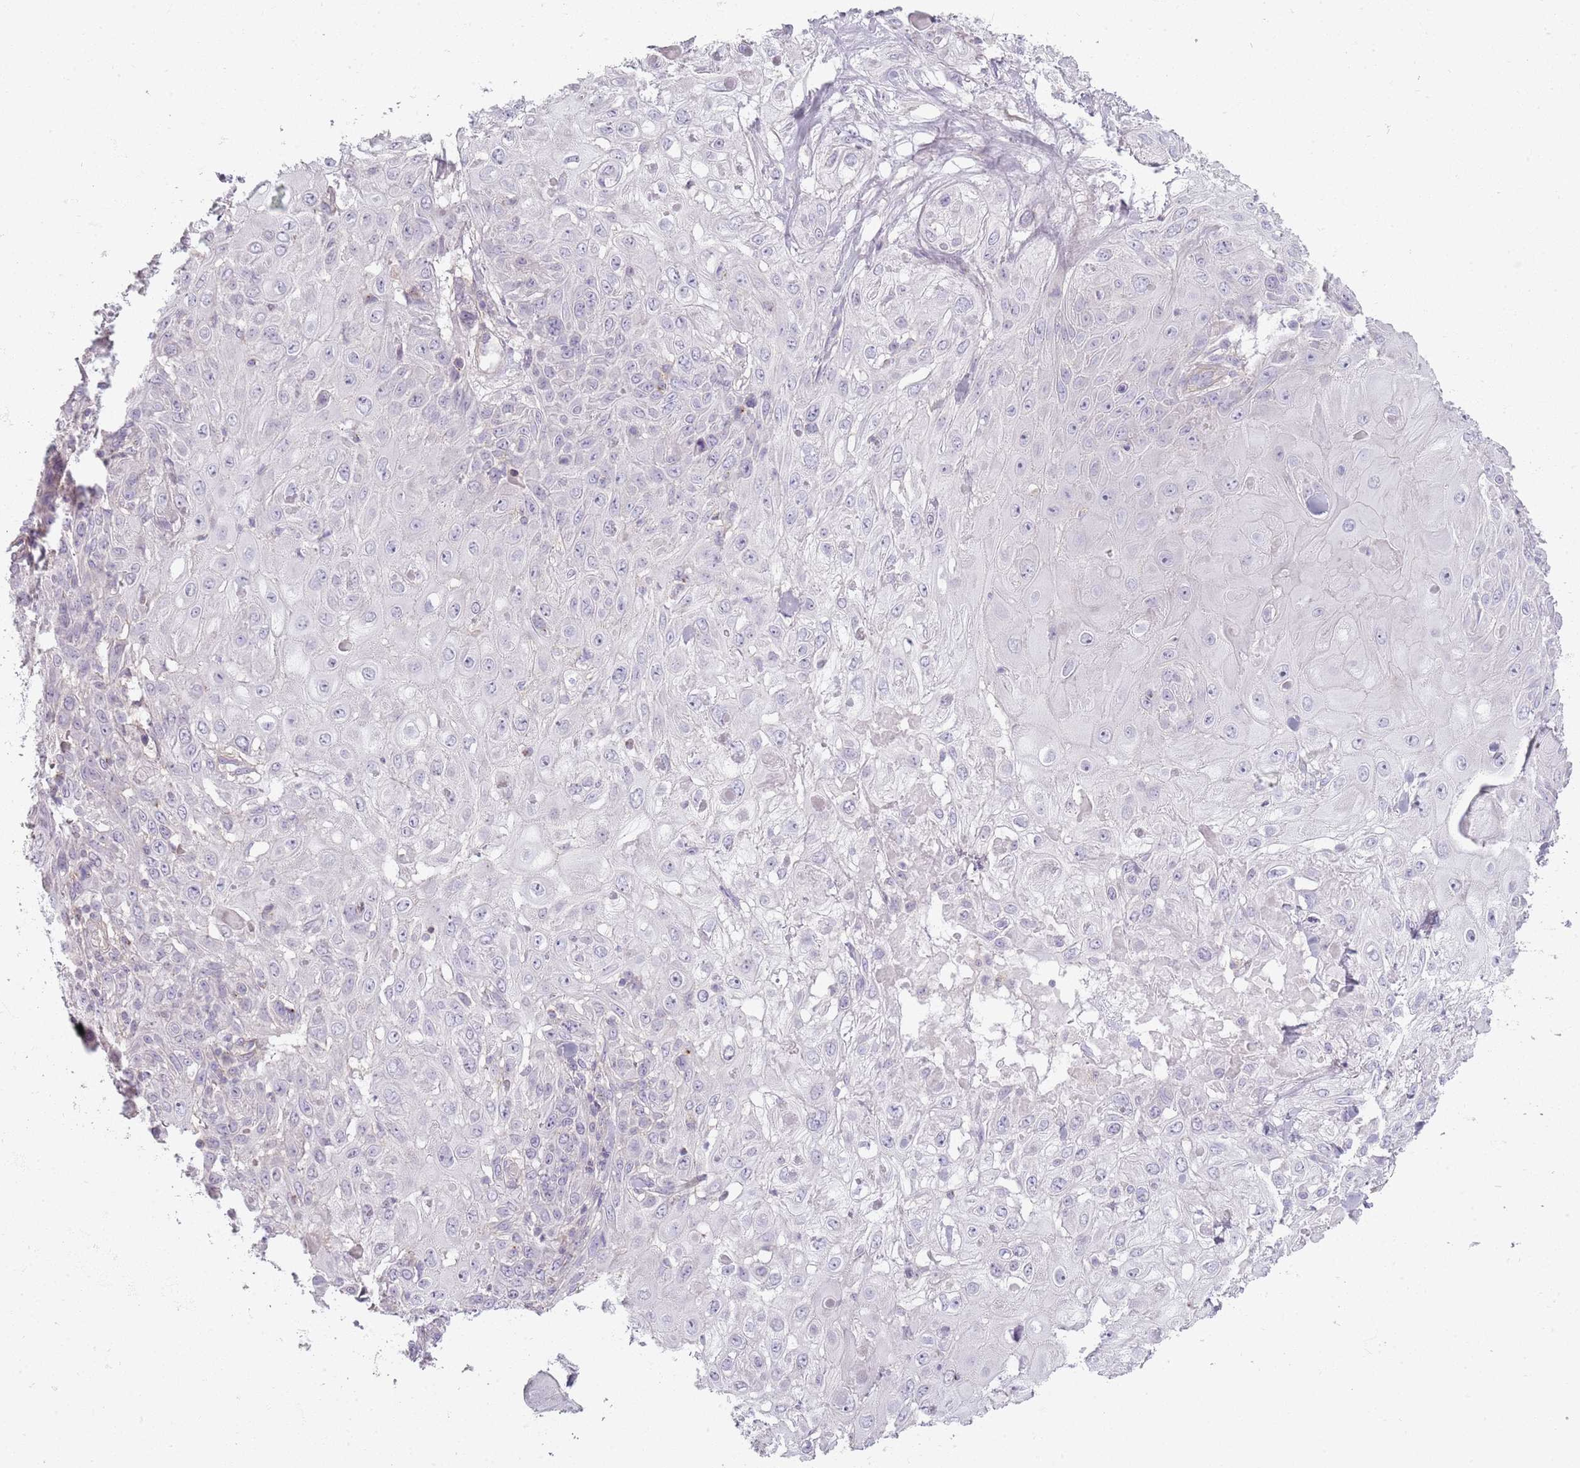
{"staining": {"intensity": "negative", "quantity": "none", "location": "none"}, "tissue": "skin cancer", "cell_type": "Tumor cells", "image_type": "cancer", "snomed": [{"axis": "morphology", "description": "Normal tissue, NOS"}, {"axis": "morphology", "description": "Squamous cell carcinoma, NOS"}, {"axis": "topography", "description": "Skin"}, {"axis": "topography", "description": "Cartilage tissue"}], "caption": "Immunohistochemistry (IHC) image of skin squamous cell carcinoma stained for a protein (brown), which shows no staining in tumor cells.", "gene": "SYNGR3", "patient": {"sex": "female", "age": 79}}